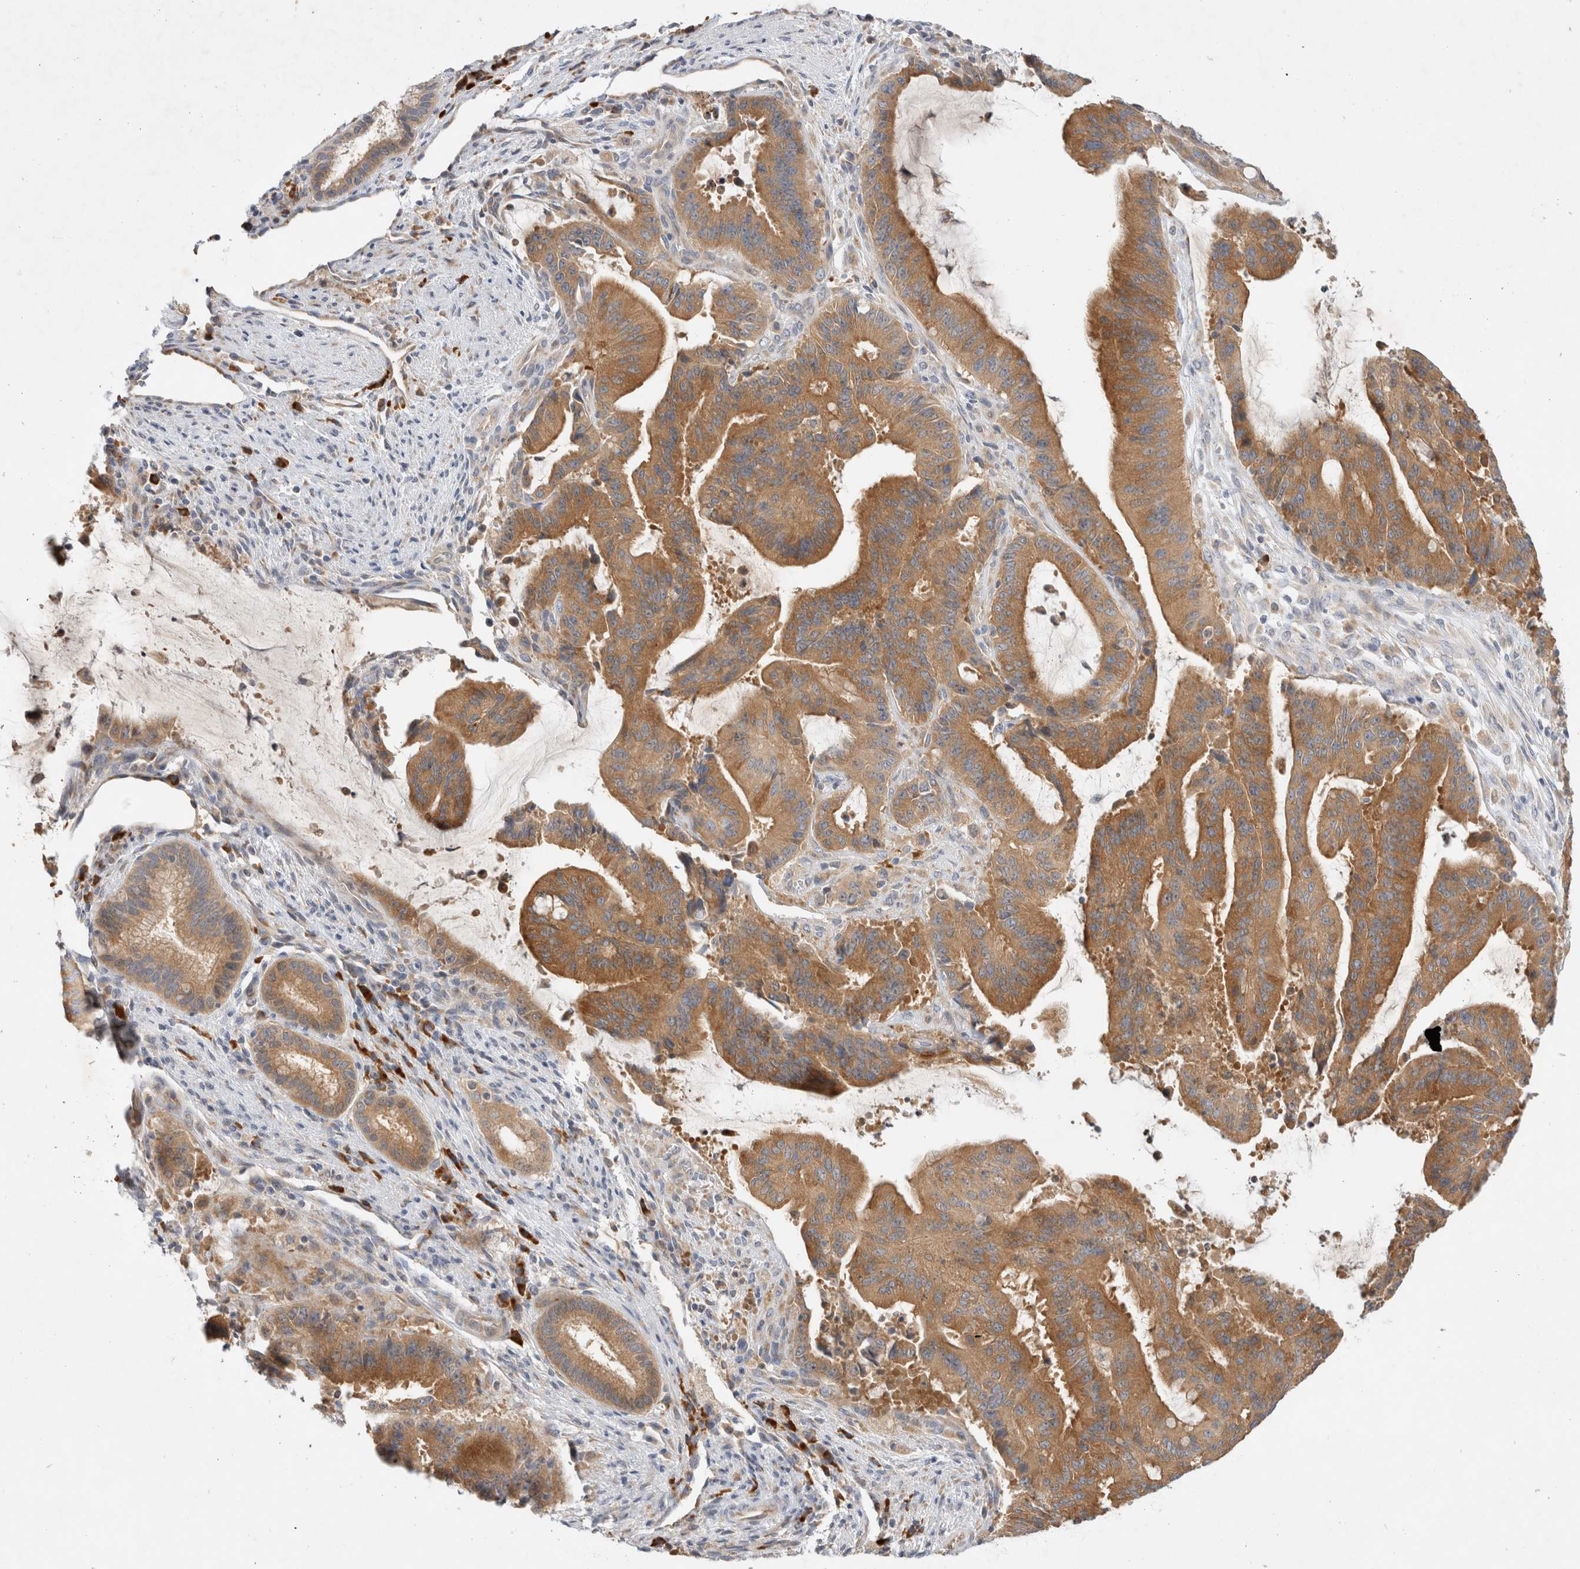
{"staining": {"intensity": "strong", "quantity": ">75%", "location": "cytoplasmic/membranous"}, "tissue": "liver cancer", "cell_type": "Tumor cells", "image_type": "cancer", "snomed": [{"axis": "morphology", "description": "Normal tissue, NOS"}, {"axis": "morphology", "description": "Cholangiocarcinoma"}, {"axis": "topography", "description": "Liver"}, {"axis": "topography", "description": "Peripheral nerve tissue"}], "caption": "The micrograph displays immunohistochemical staining of liver cholangiocarcinoma. There is strong cytoplasmic/membranous staining is identified in approximately >75% of tumor cells. (Stains: DAB (3,3'-diaminobenzidine) in brown, nuclei in blue, Microscopy: brightfield microscopy at high magnification).", "gene": "NEDD4L", "patient": {"sex": "female", "age": 73}}